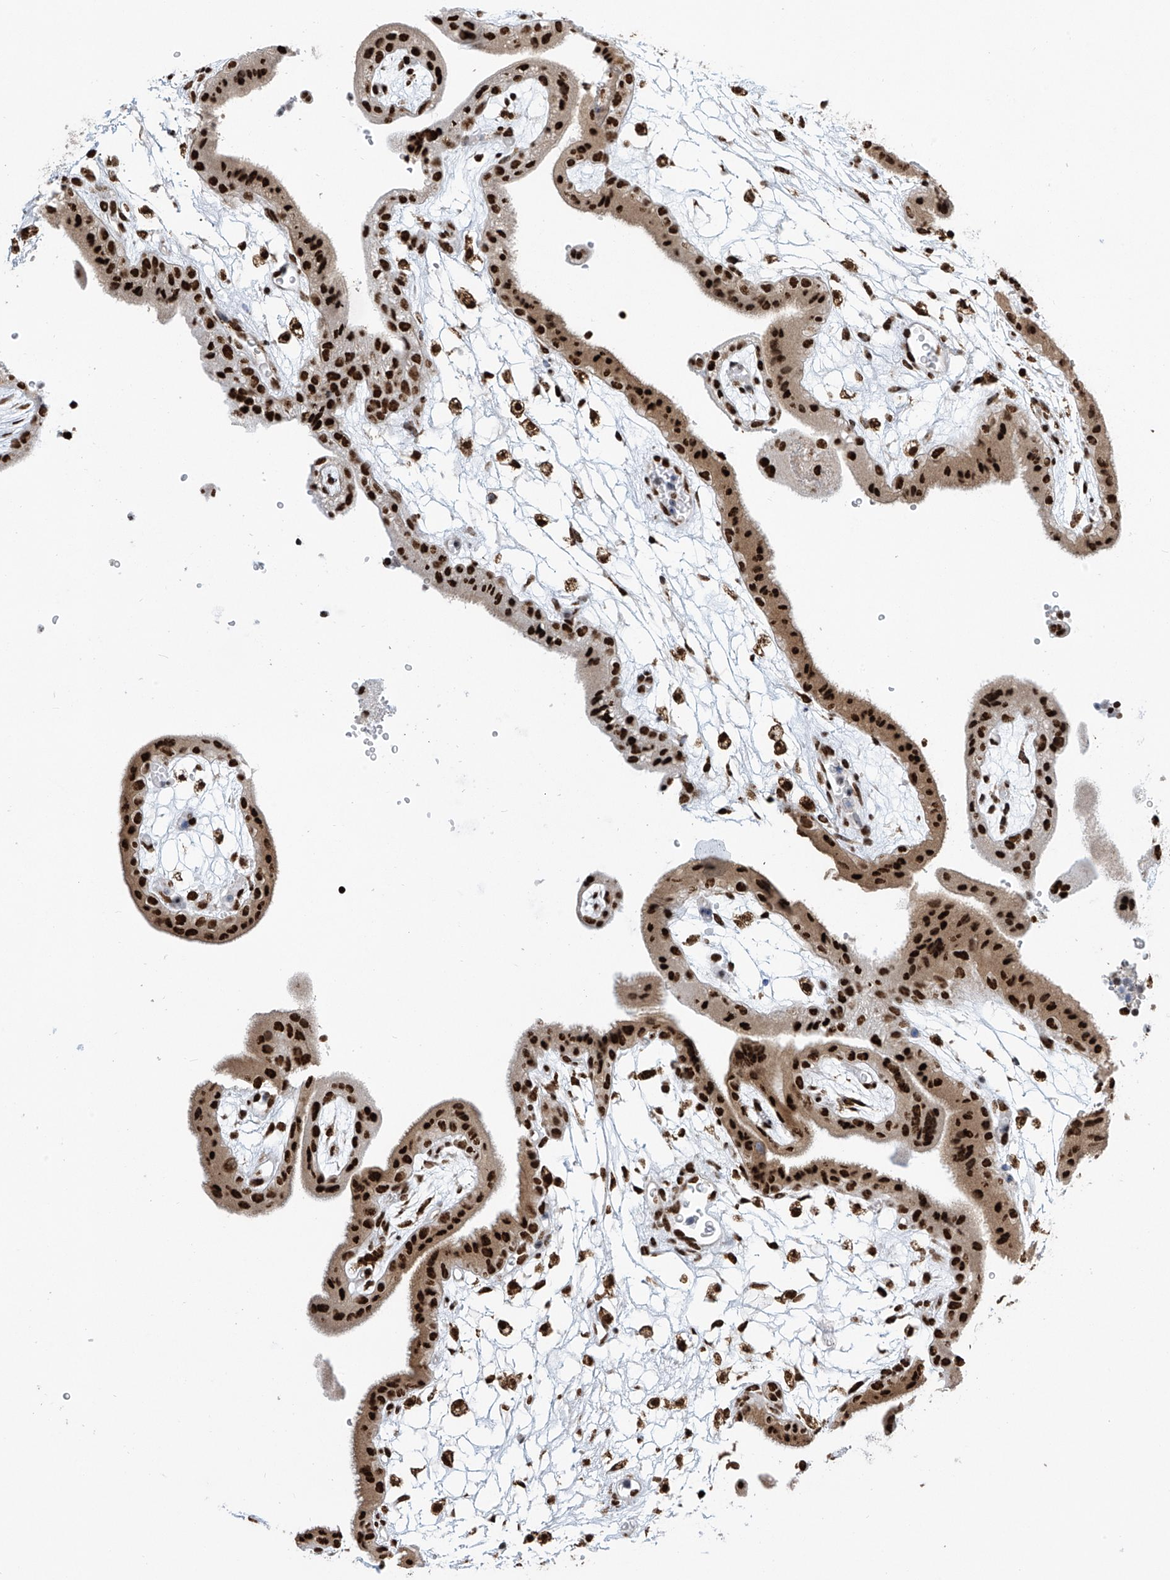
{"staining": {"intensity": "strong", "quantity": ">75%", "location": "cytoplasmic/membranous,nuclear"}, "tissue": "placenta", "cell_type": "Decidual cells", "image_type": "normal", "snomed": [{"axis": "morphology", "description": "Normal tissue, NOS"}, {"axis": "topography", "description": "Placenta"}], "caption": "Strong cytoplasmic/membranous,nuclear staining for a protein is identified in approximately >75% of decidual cells of normal placenta using immunohistochemistry.", "gene": "APLF", "patient": {"sex": "female", "age": 18}}